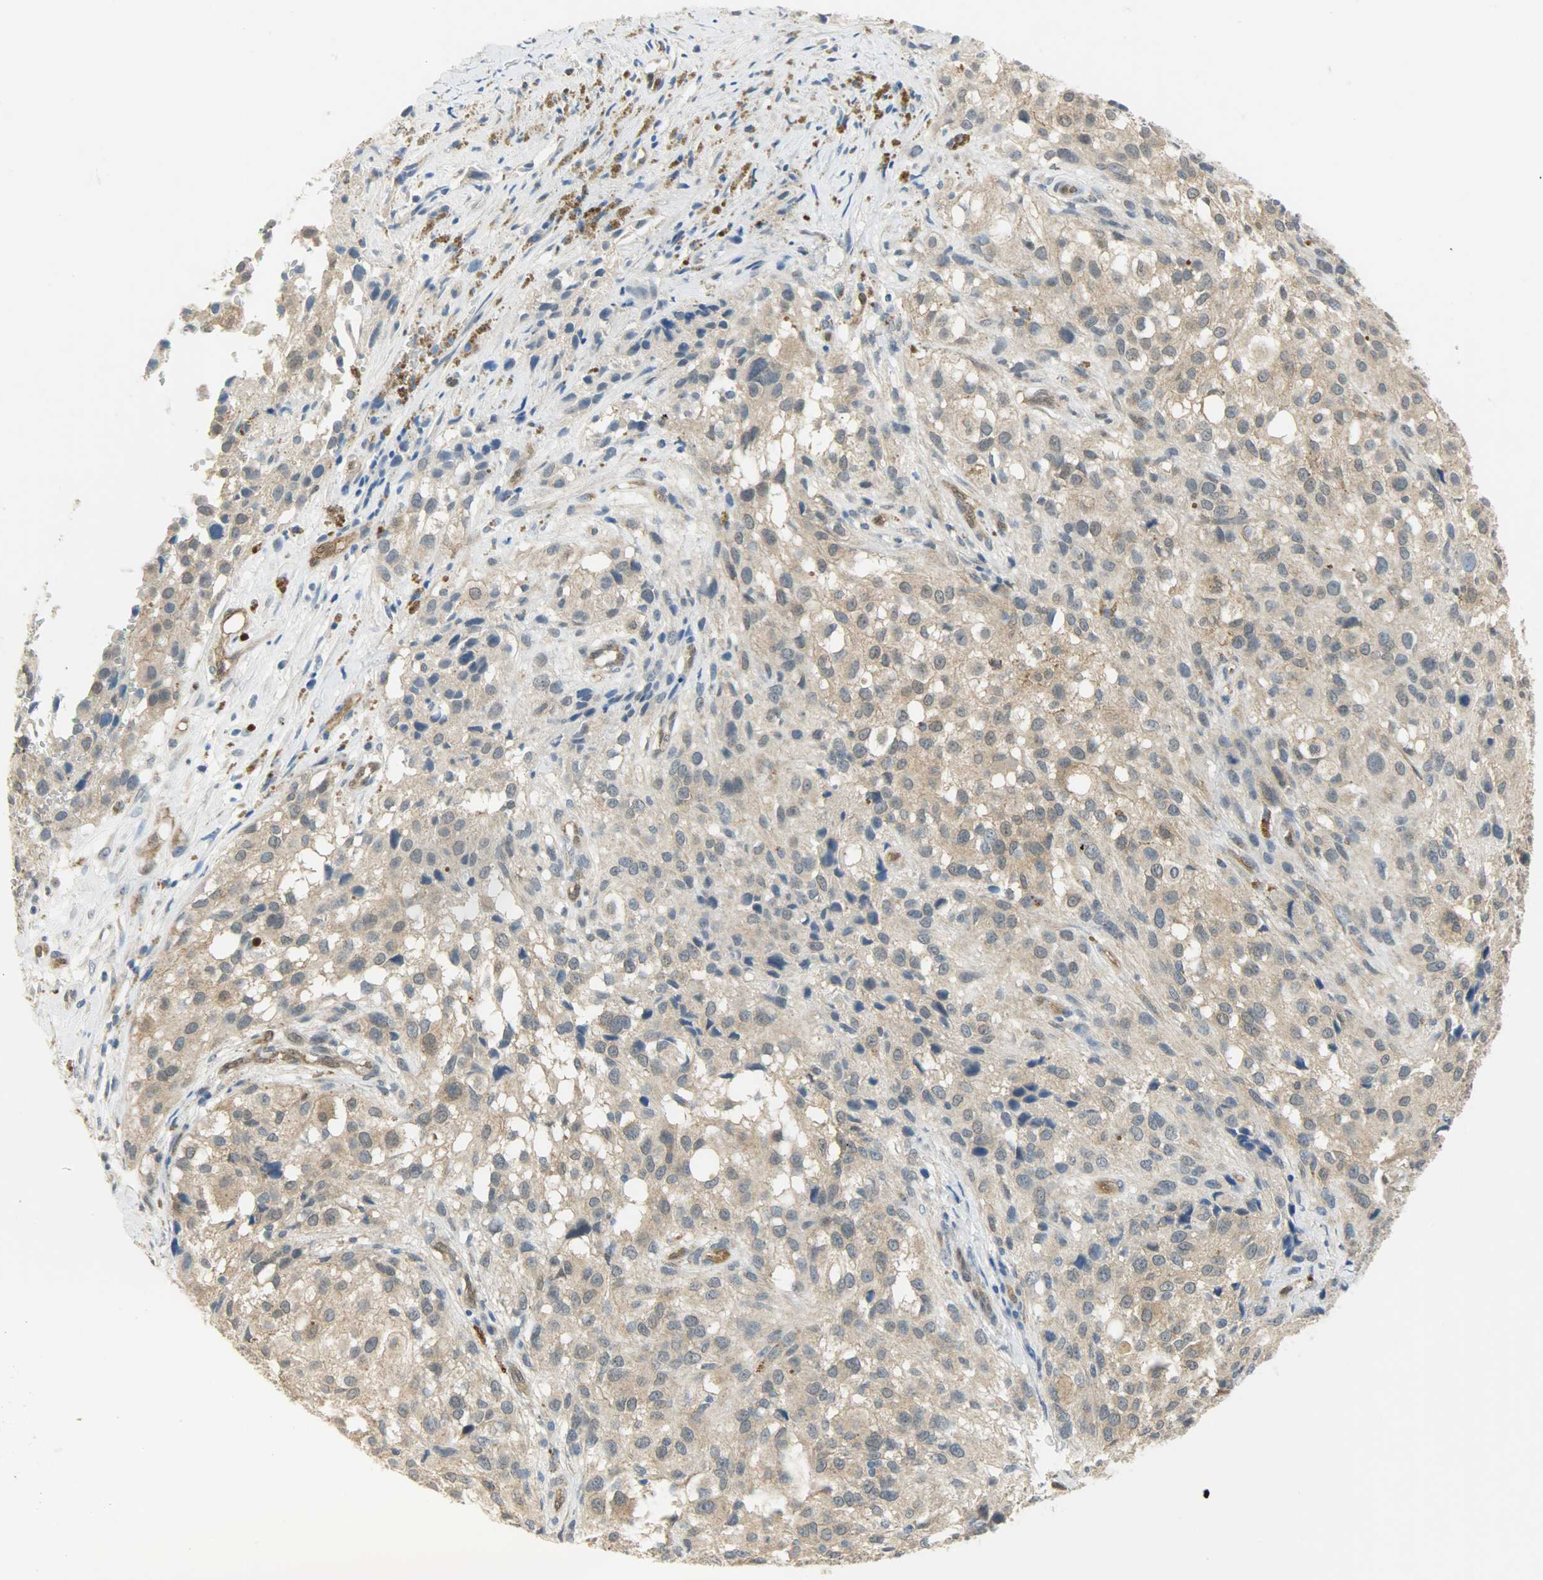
{"staining": {"intensity": "weak", "quantity": "25%-75%", "location": "cytoplasmic/membranous"}, "tissue": "melanoma", "cell_type": "Tumor cells", "image_type": "cancer", "snomed": [{"axis": "morphology", "description": "Necrosis, NOS"}, {"axis": "morphology", "description": "Malignant melanoma, NOS"}, {"axis": "topography", "description": "Skin"}], "caption": "High-magnification brightfield microscopy of melanoma stained with DAB (brown) and counterstained with hematoxylin (blue). tumor cells exhibit weak cytoplasmic/membranous positivity is identified in about25%-75% of cells.", "gene": "FKBP1A", "patient": {"sex": "female", "age": 87}}